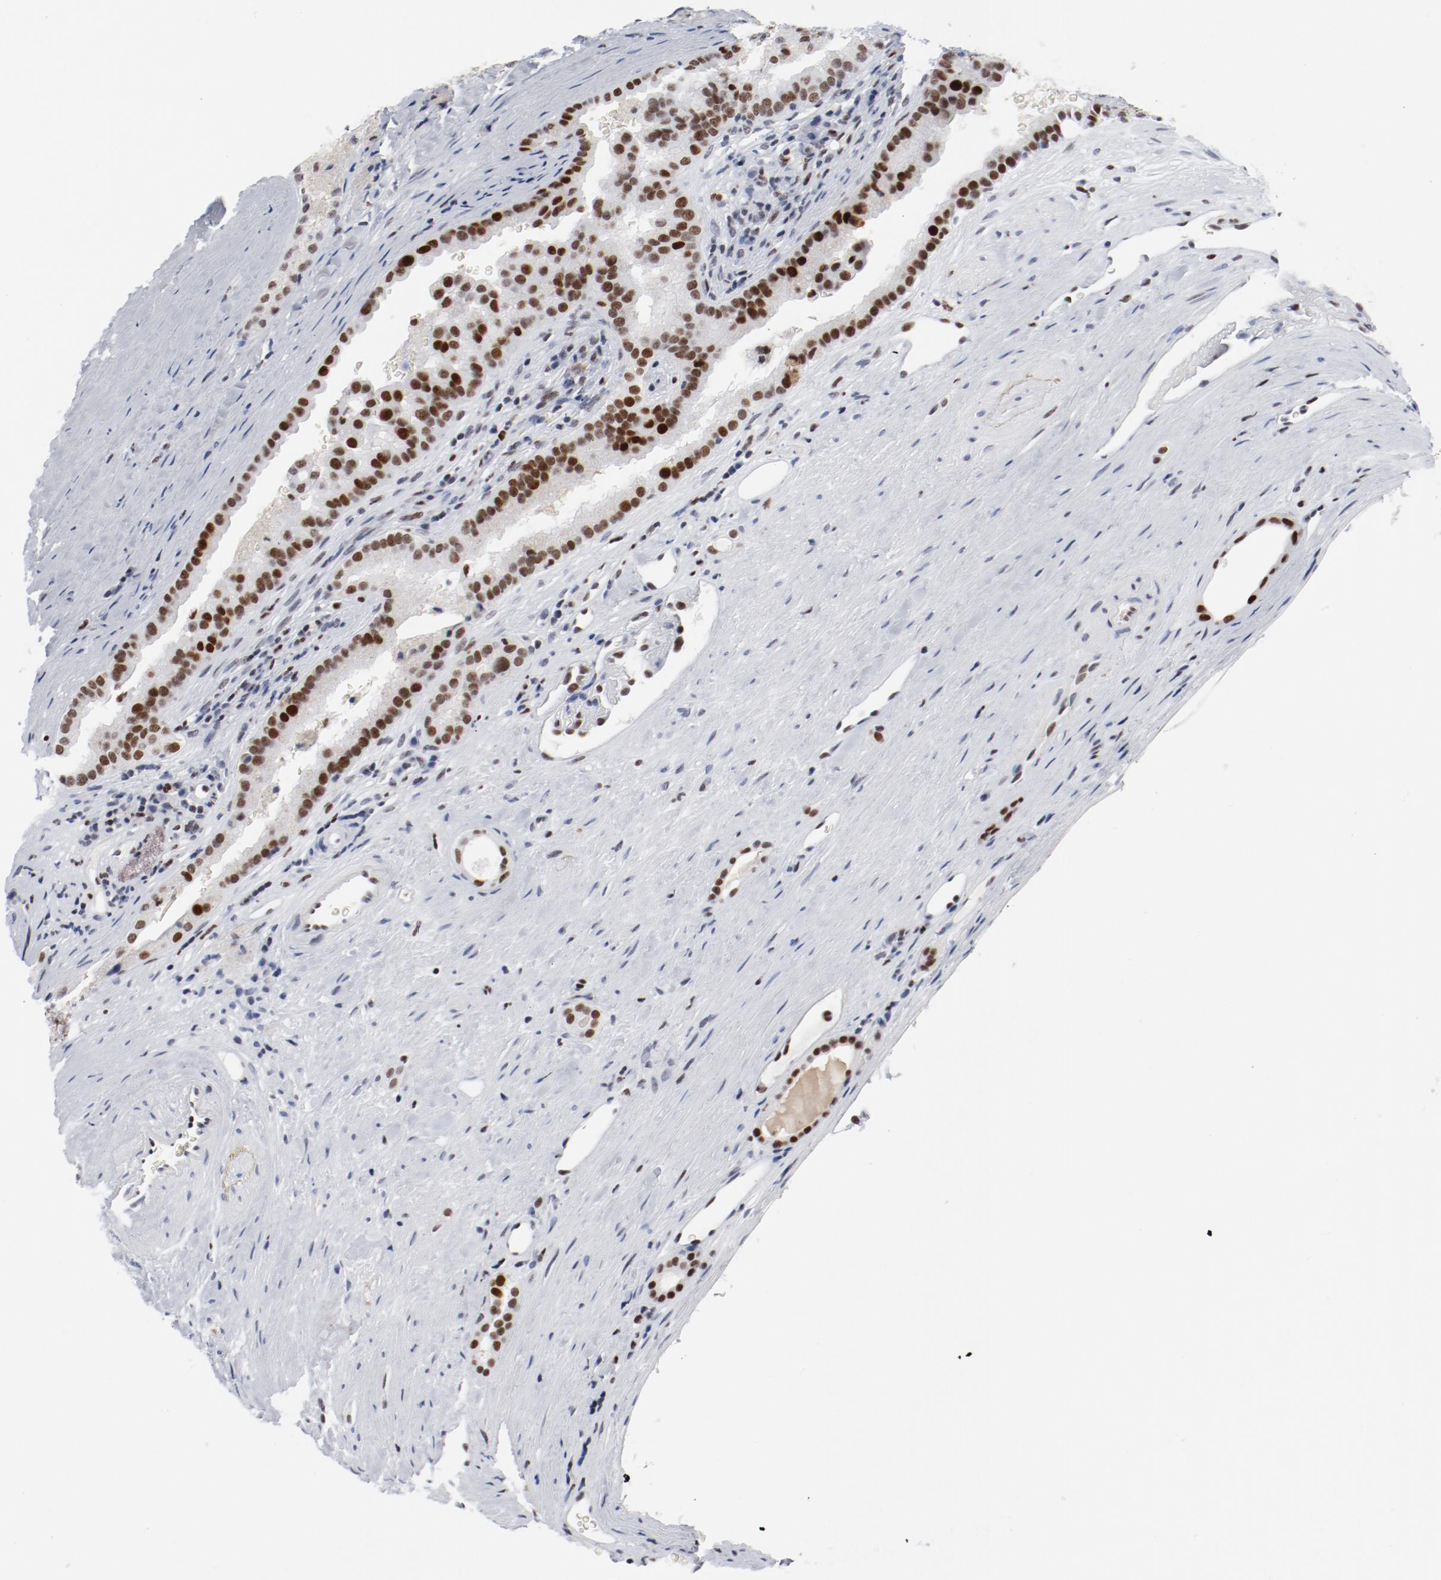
{"staining": {"intensity": "strong", "quantity": ">75%", "location": "nuclear"}, "tissue": "renal cancer", "cell_type": "Tumor cells", "image_type": "cancer", "snomed": [{"axis": "morphology", "description": "Adenocarcinoma, NOS"}, {"axis": "topography", "description": "Kidney"}], "caption": "Human renal cancer stained with a brown dye reveals strong nuclear positive staining in approximately >75% of tumor cells.", "gene": "POLD1", "patient": {"sex": "male", "age": 61}}